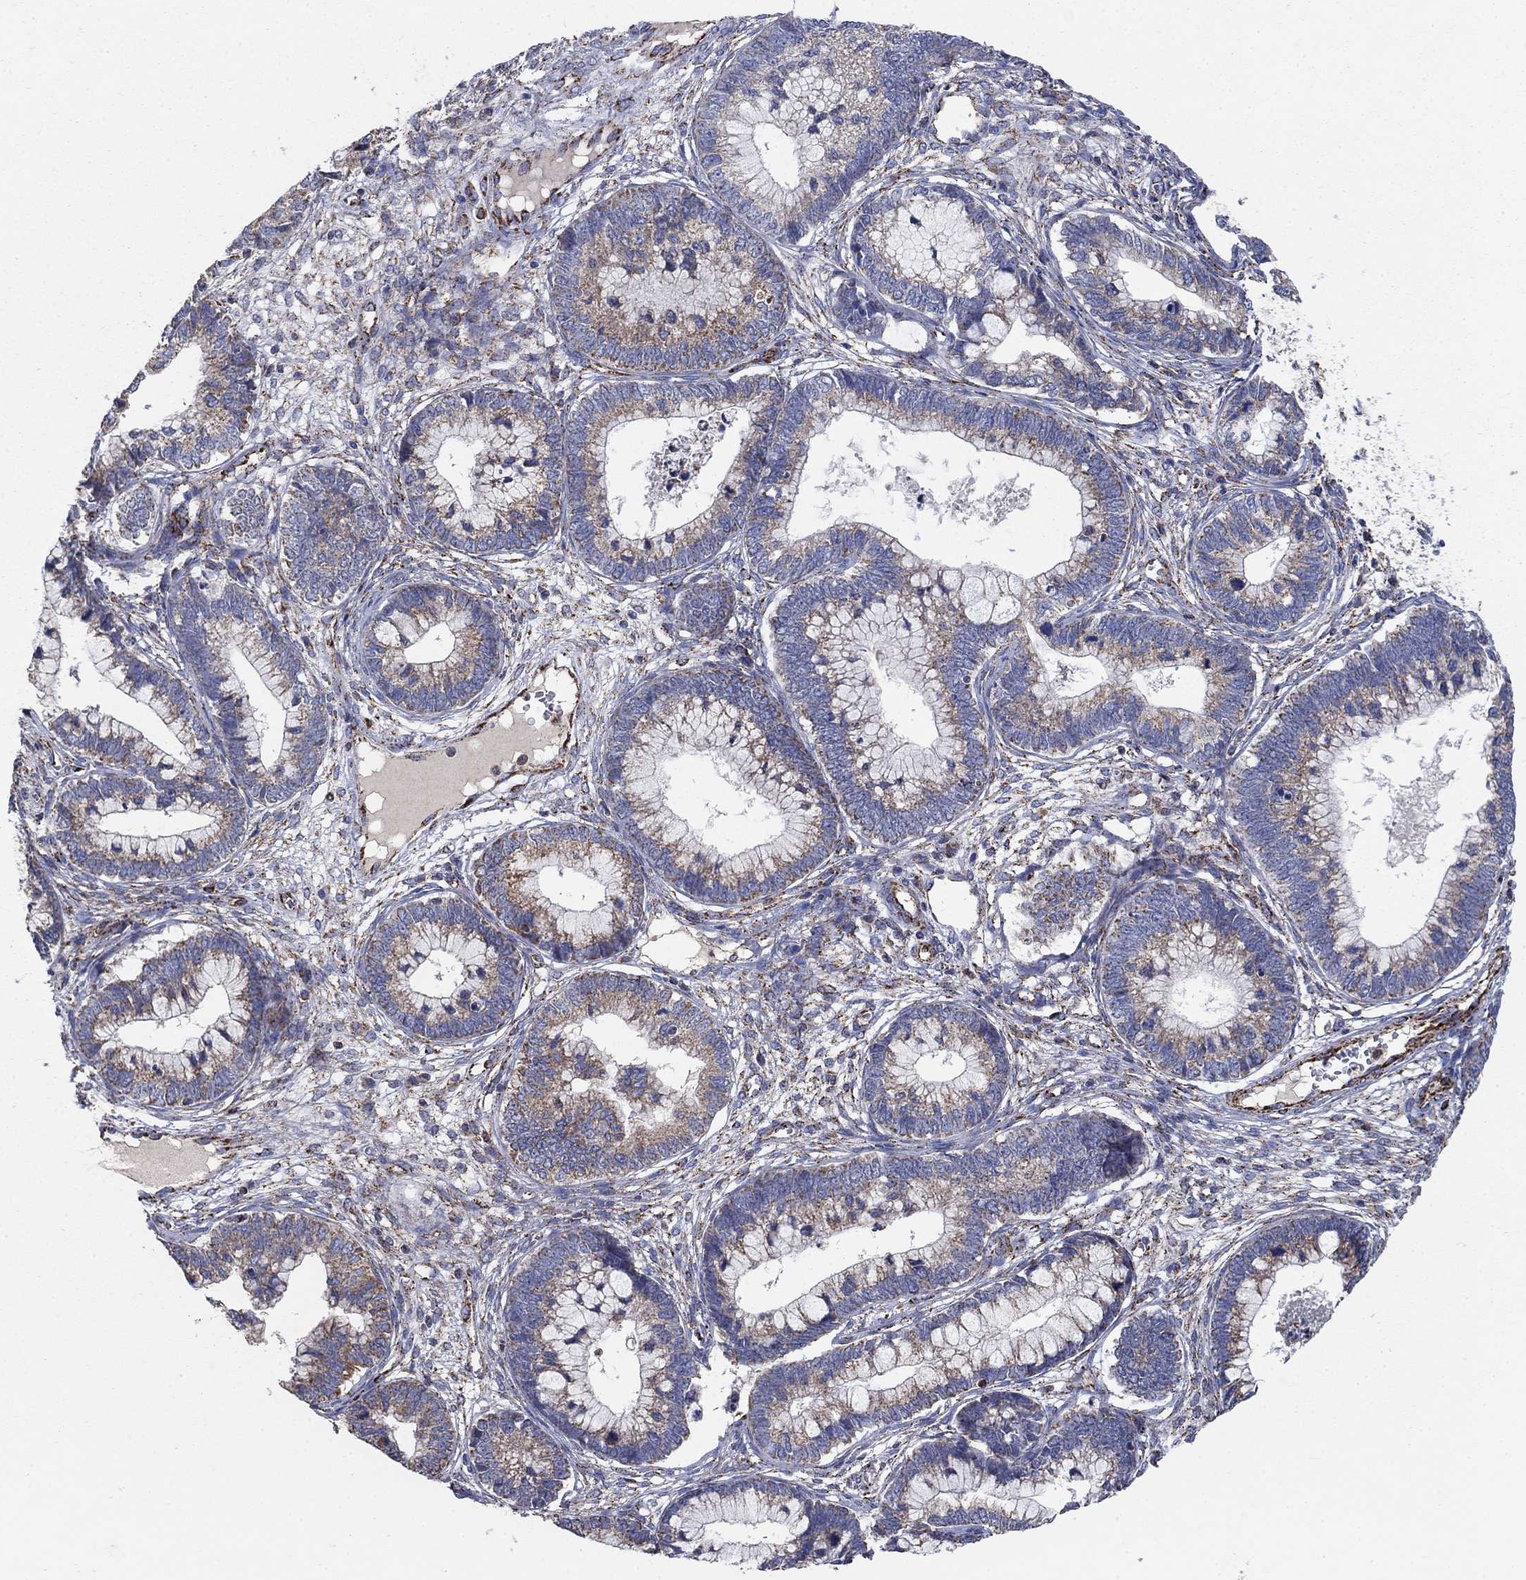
{"staining": {"intensity": "weak", "quantity": ">75%", "location": "cytoplasmic/membranous"}, "tissue": "cervical cancer", "cell_type": "Tumor cells", "image_type": "cancer", "snomed": [{"axis": "morphology", "description": "Adenocarcinoma, NOS"}, {"axis": "topography", "description": "Cervix"}], "caption": "Immunohistochemistry (IHC) micrograph of neoplastic tissue: cervical adenocarcinoma stained using IHC exhibits low levels of weak protein expression localized specifically in the cytoplasmic/membranous of tumor cells, appearing as a cytoplasmic/membranous brown color.", "gene": "PNPLA2", "patient": {"sex": "female", "age": 44}}